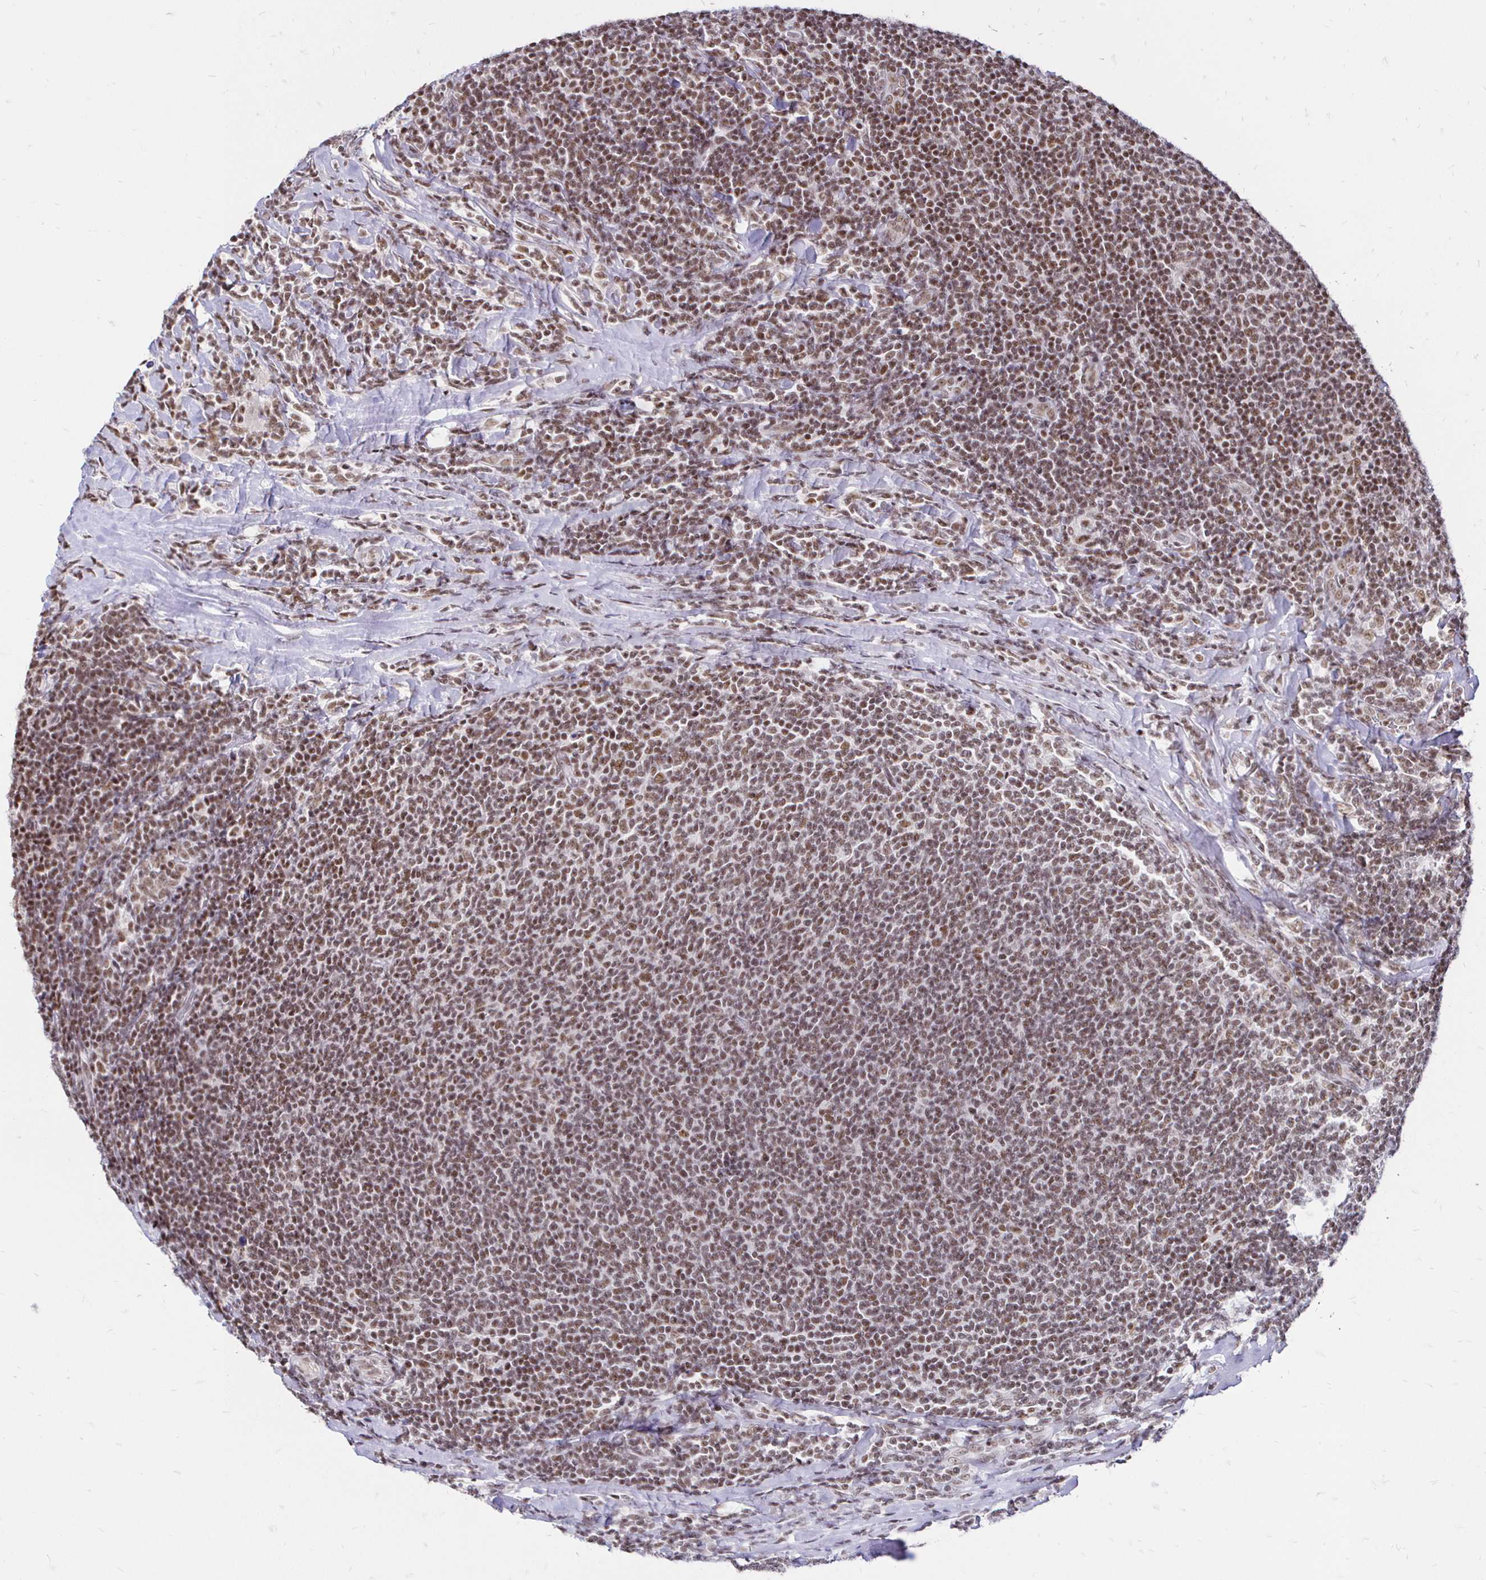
{"staining": {"intensity": "moderate", "quantity": ">75%", "location": "nuclear"}, "tissue": "lymphoma", "cell_type": "Tumor cells", "image_type": "cancer", "snomed": [{"axis": "morphology", "description": "Malignant lymphoma, non-Hodgkin's type, Low grade"}, {"axis": "topography", "description": "Lymph node"}], "caption": "Human lymphoma stained with a brown dye displays moderate nuclear positive staining in approximately >75% of tumor cells.", "gene": "SIN3A", "patient": {"sex": "male", "age": 52}}